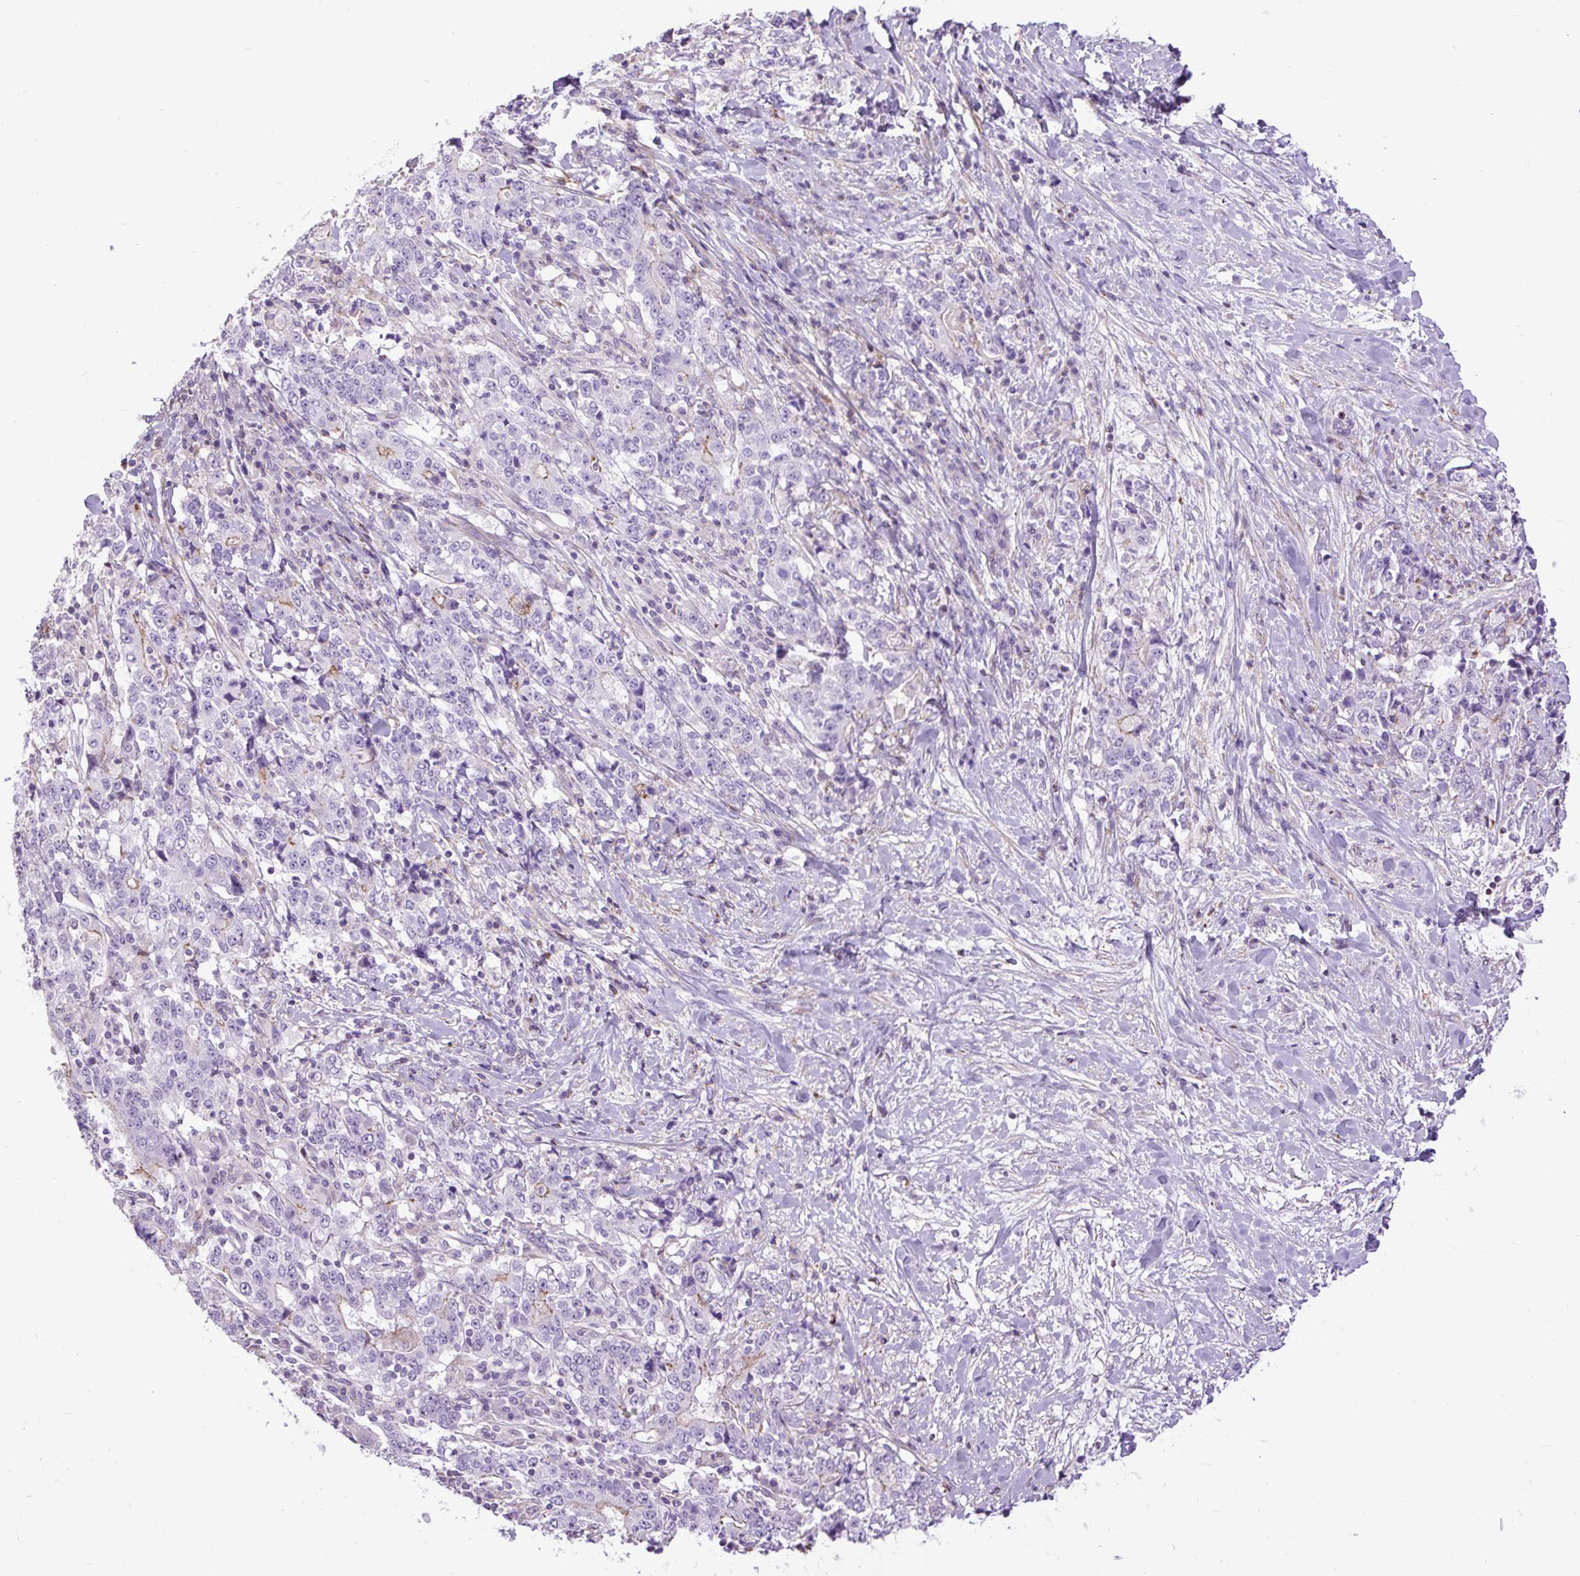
{"staining": {"intensity": "negative", "quantity": "none", "location": "none"}, "tissue": "stomach cancer", "cell_type": "Tumor cells", "image_type": "cancer", "snomed": [{"axis": "morphology", "description": "Normal tissue, NOS"}, {"axis": "morphology", "description": "Adenocarcinoma, NOS"}, {"axis": "topography", "description": "Stomach, upper"}, {"axis": "topography", "description": "Stomach"}], "caption": "Stomach cancer was stained to show a protein in brown. There is no significant expression in tumor cells.", "gene": "ZNF197", "patient": {"sex": "male", "age": 59}}